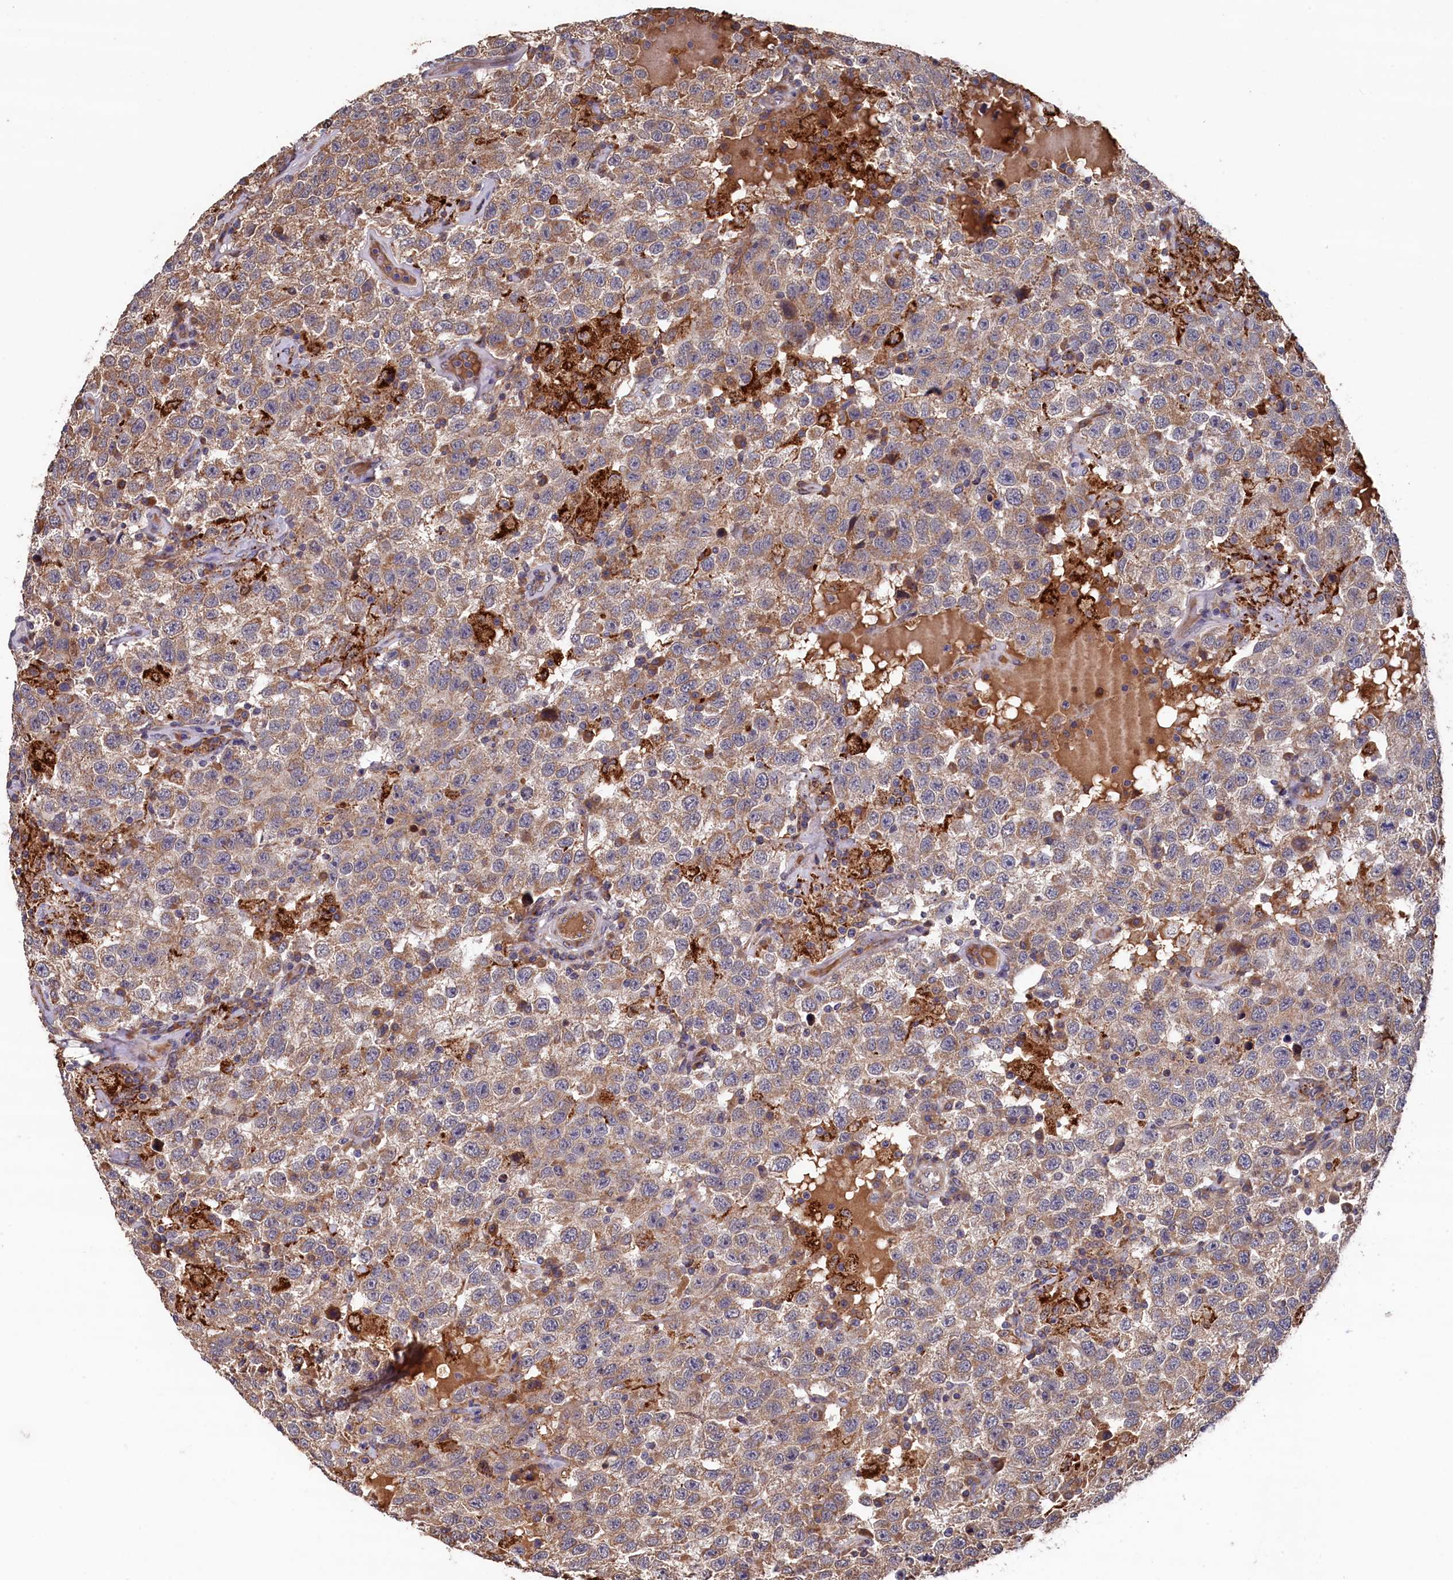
{"staining": {"intensity": "weak", "quantity": ">75%", "location": "cytoplasmic/membranous"}, "tissue": "testis cancer", "cell_type": "Tumor cells", "image_type": "cancer", "snomed": [{"axis": "morphology", "description": "Seminoma, NOS"}, {"axis": "topography", "description": "Testis"}], "caption": "Approximately >75% of tumor cells in testis seminoma display weak cytoplasmic/membranous protein staining as visualized by brown immunohistochemical staining.", "gene": "SLC12A4", "patient": {"sex": "male", "age": 41}}